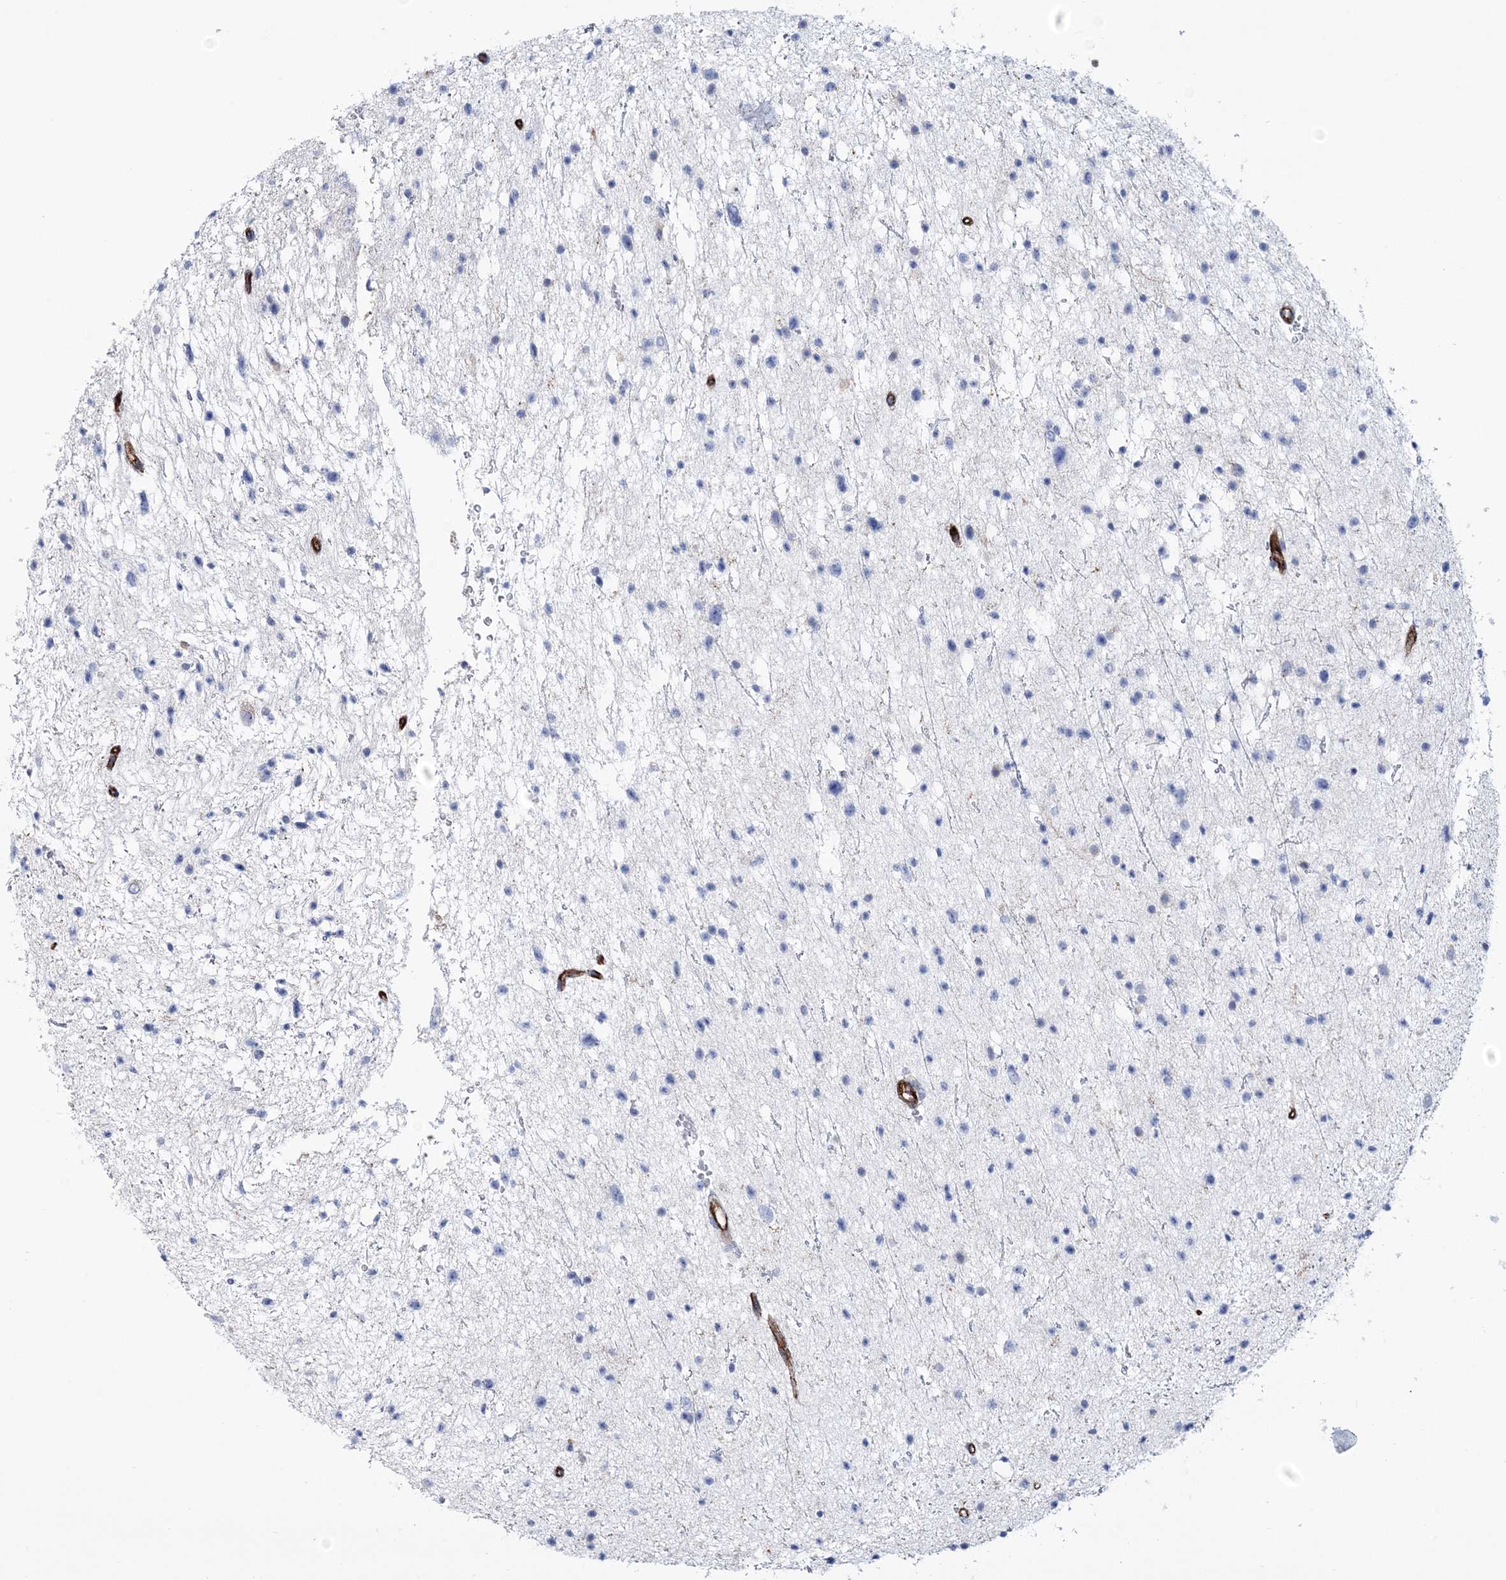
{"staining": {"intensity": "negative", "quantity": "none", "location": "none"}, "tissue": "glioma", "cell_type": "Tumor cells", "image_type": "cancer", "snomed": [{"axis": "morphology", "description": "Glioma, malignant, Low grade"}, {"axis": "topography", "description": "Brain"}], "caption": "Low-grade glioma (malignant) stained for a protein using immunohistochemistry shows no staining tumor cells.", "gene": "RAB11FIP5", "patient": {"sex": "female", "age": 37}}